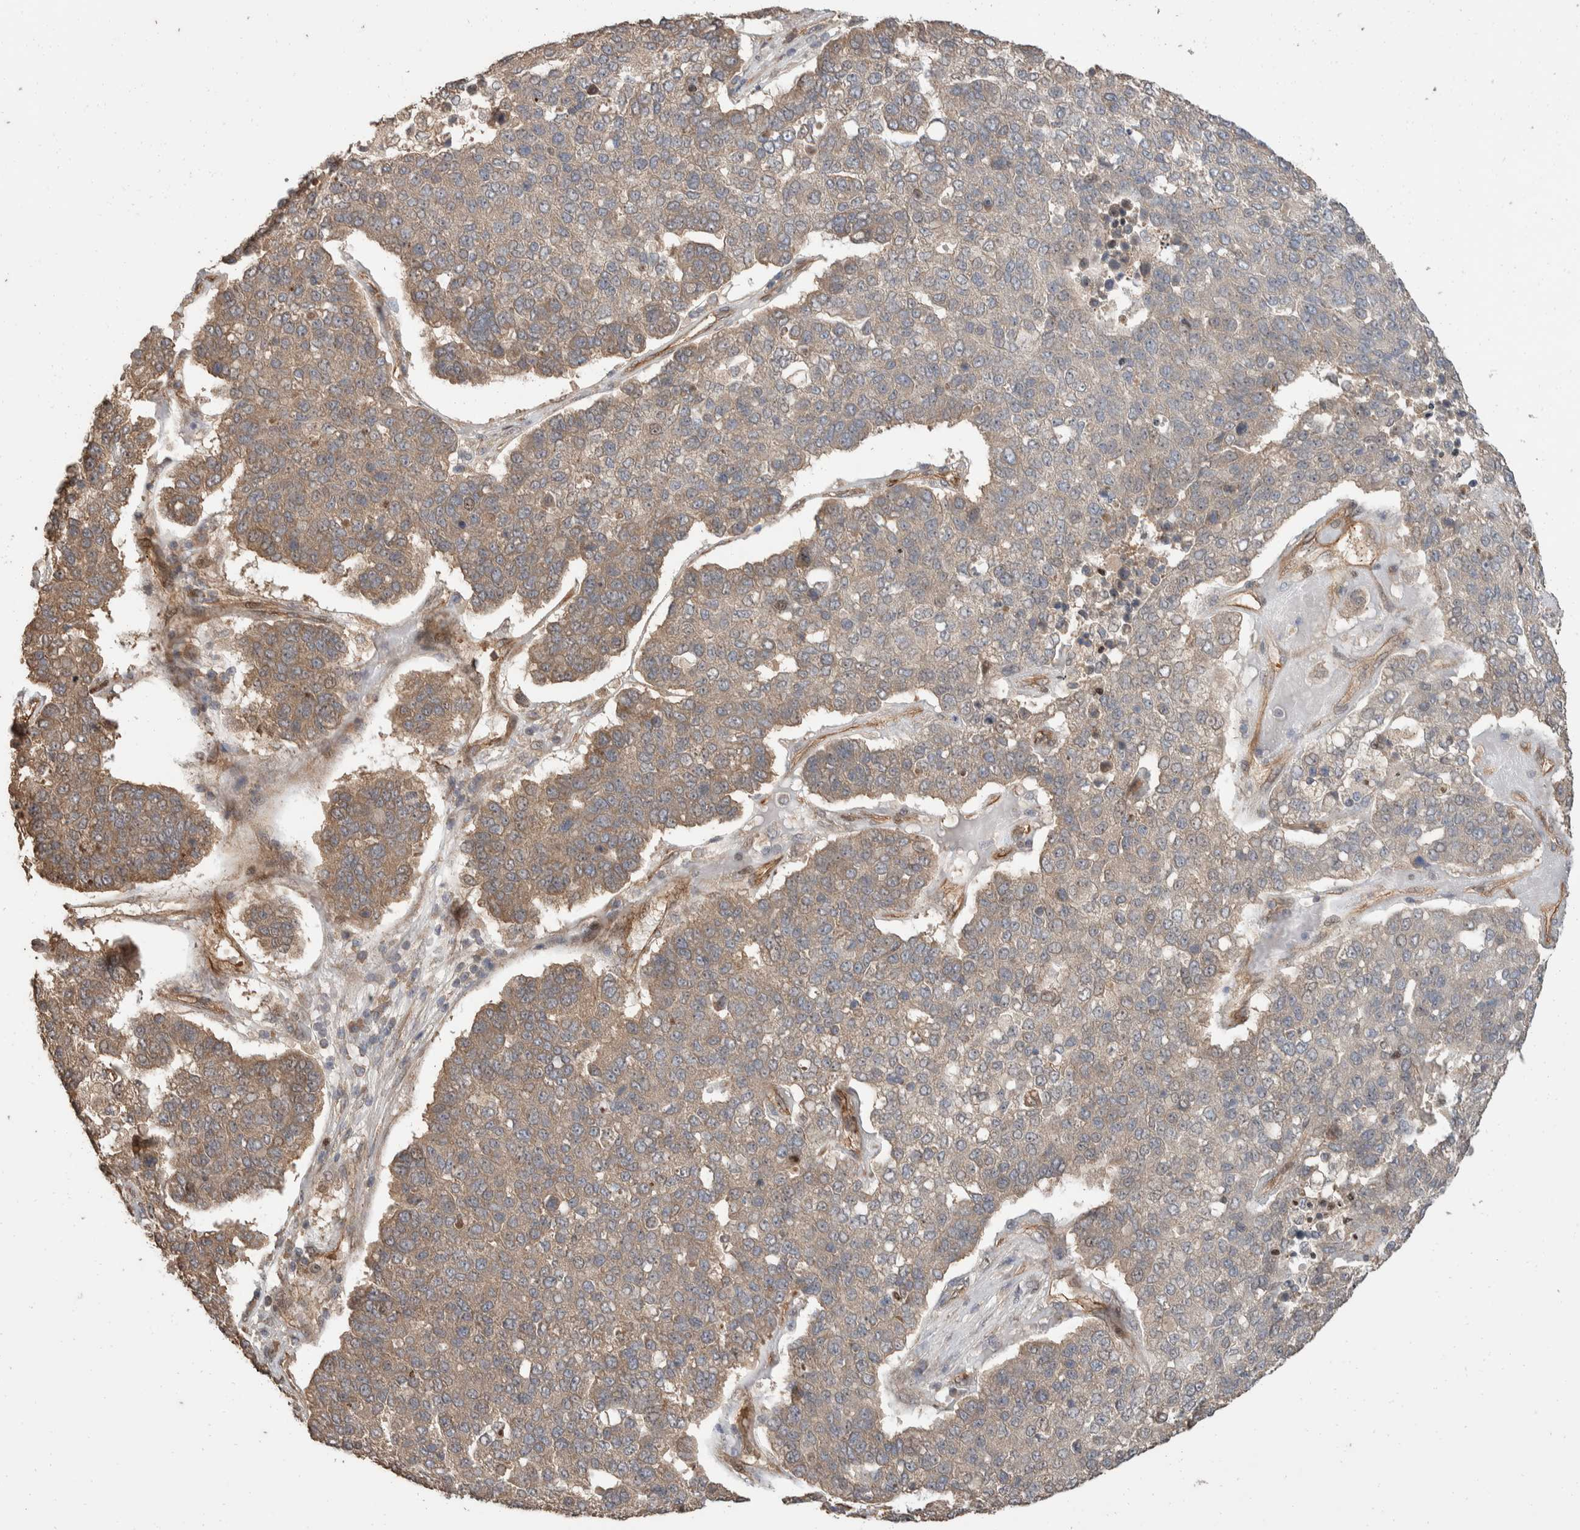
{"staining": {"intensity": "weak", "quantity": "25%-75%", "location": "cytoplasmic/membranous"}, "tissue": "pancreatic cancer", "cell_type": "Tumor cells", "image_type": "cancer", "snomed": [{"axis": "morphology", "description": "Adenocarcinoma, NOS"}, {"axis": "topography", "description": "Pancreas"}], "caption": "Pancreatic adenocarcinoma stained with a protein marker reveals weak staining in tumor cells.", "gene": "ERC1", "patient": {"sex": "female", "age": 61}}